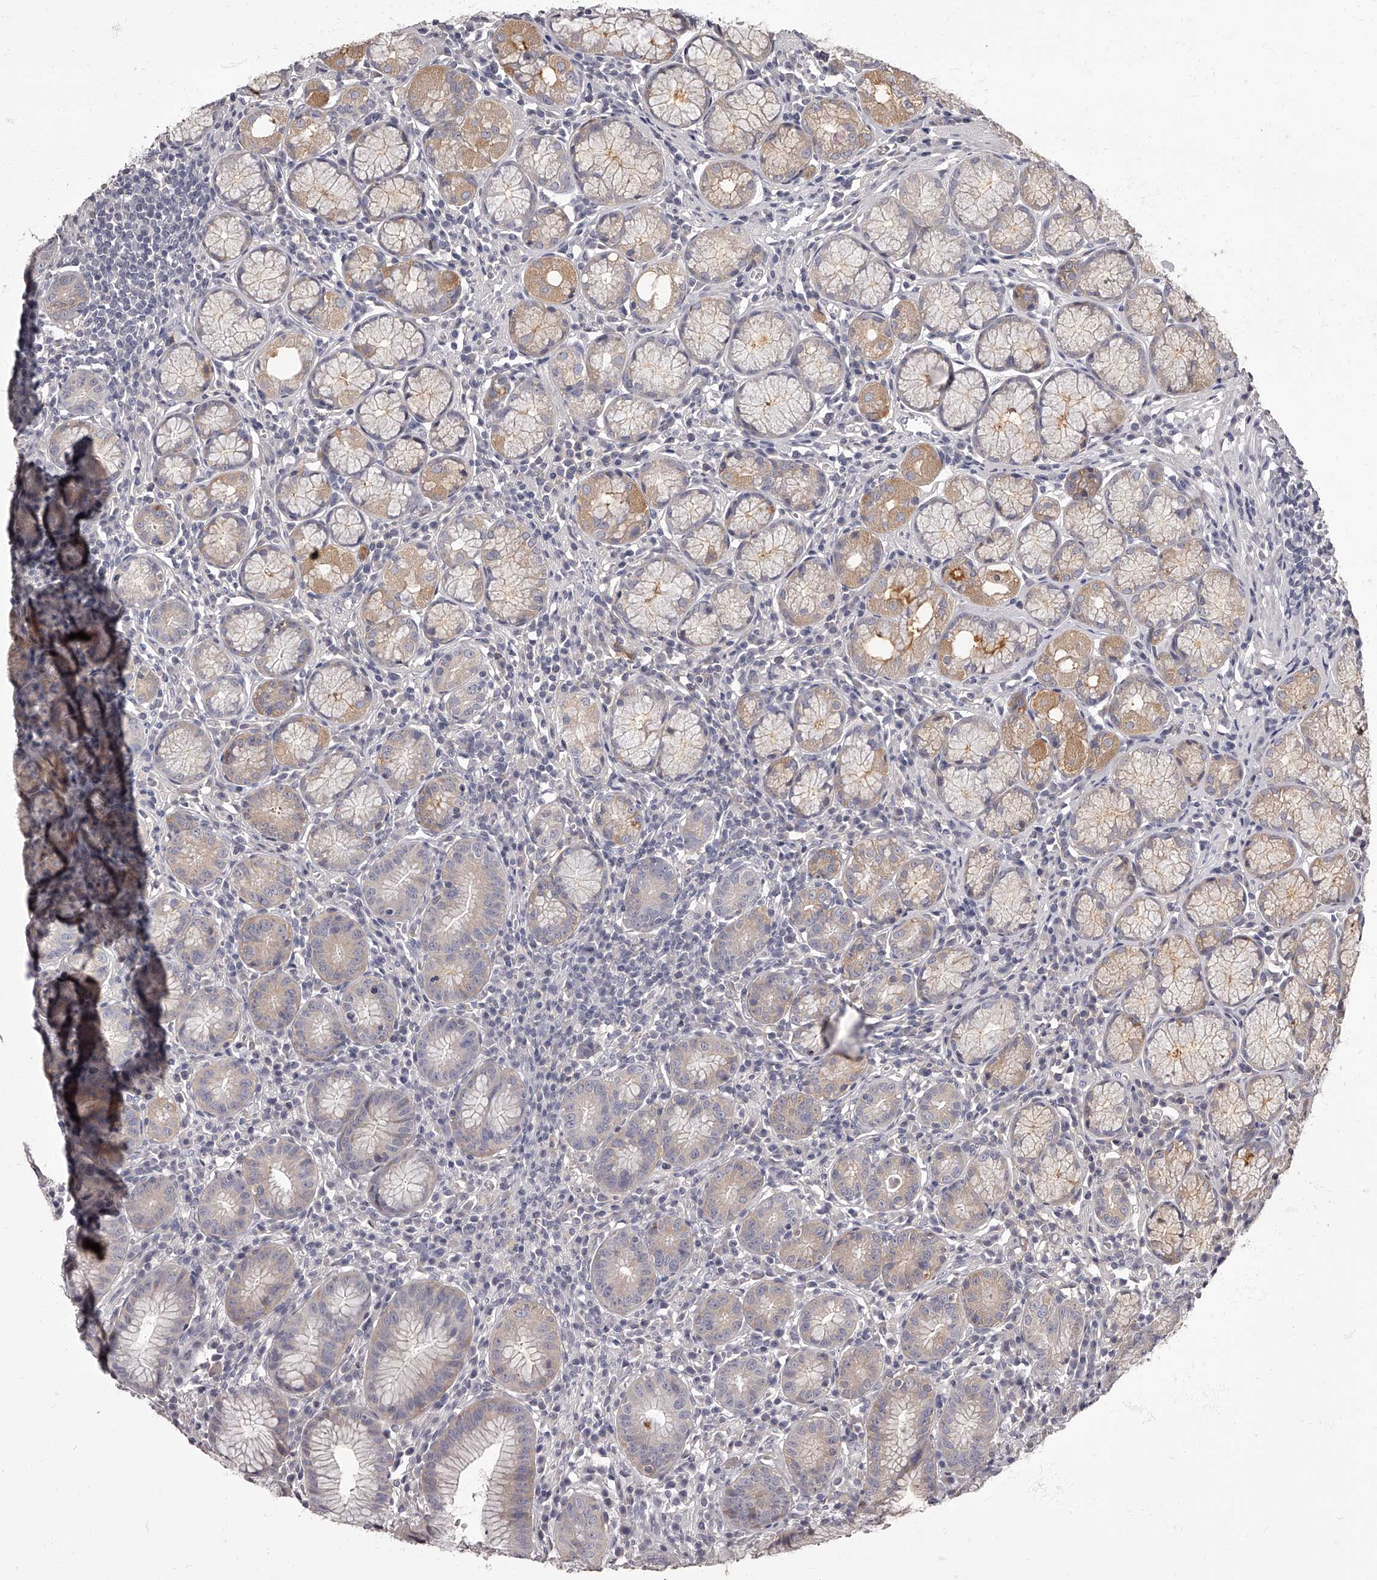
{"staining": {"intensity": "weak", "quantity": "25%-75%", "location": "cytoplasmic/membranous"}, "tissue": "stomach", "cell_type": "Glandular cells", "image_type": "normal", "snomed": [{"axis": "morphology", "description": "Normal tissue, NOS"}, {"axis": "topography", "description": "Stomach"}], "caption": "Immunohistochemical staining of unremarkable human stomach exhibits 25%-75% levels of weak cytoplasmic/membranous protein positivity in about 25%-75% of glandular cells.", "gene": "APEH", "patient": {"sex": "male", "age": 55}}